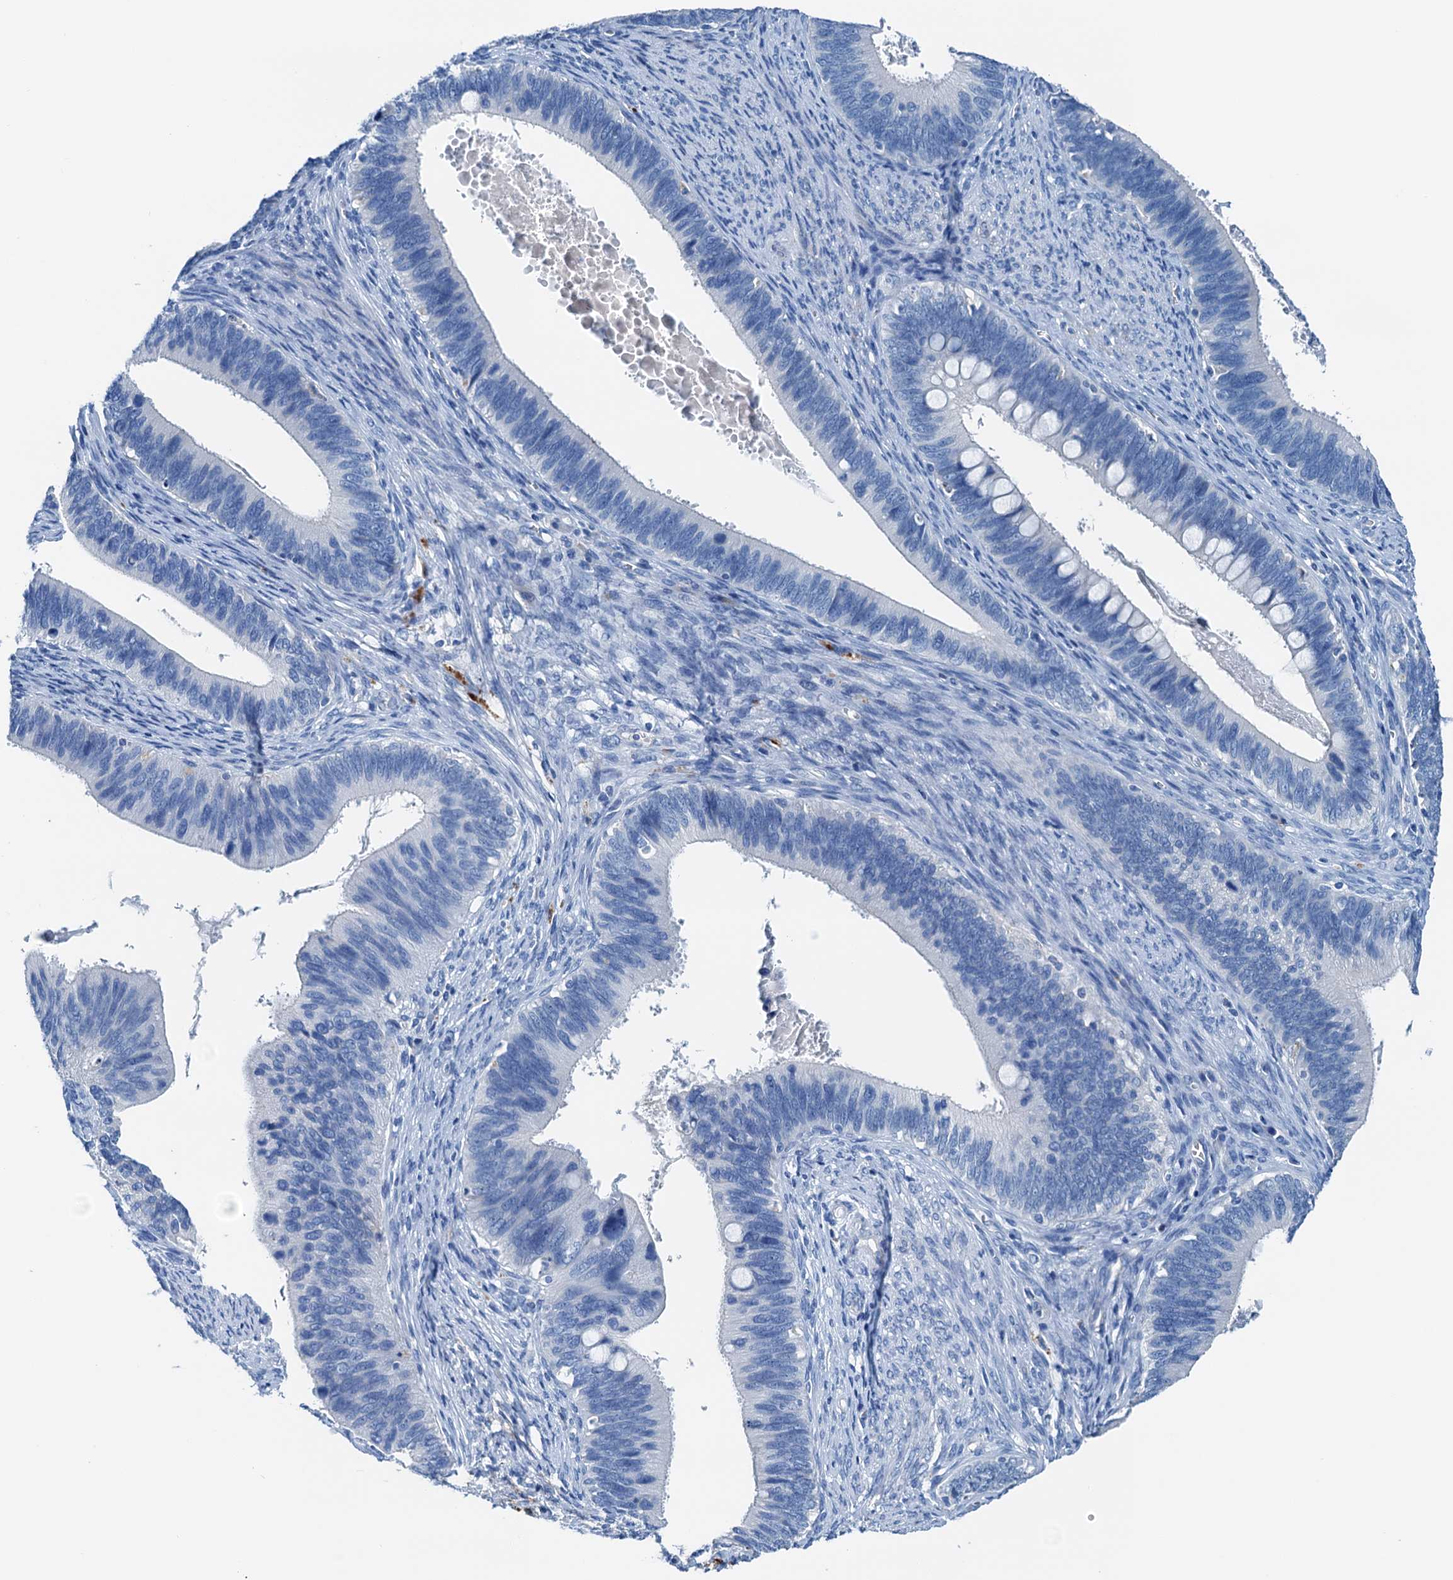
{"staining": {"intensity": "negative", "quantity": "none", "location": "none"}, "tissue": "cervical cancer", "cell_type": "Tumor cells", "image_type": "cancer", "snomed": [{"axis": "morphology", "description": "Adenocarcinoma, NOS"}, {"axis": "topography", "description": "Cervix"}], "caption": "Tumor cells show no significant protein staining in cervical cancer.", "gene": "C1QTNF4", "patient": {"sex": "female", "age": 42}}